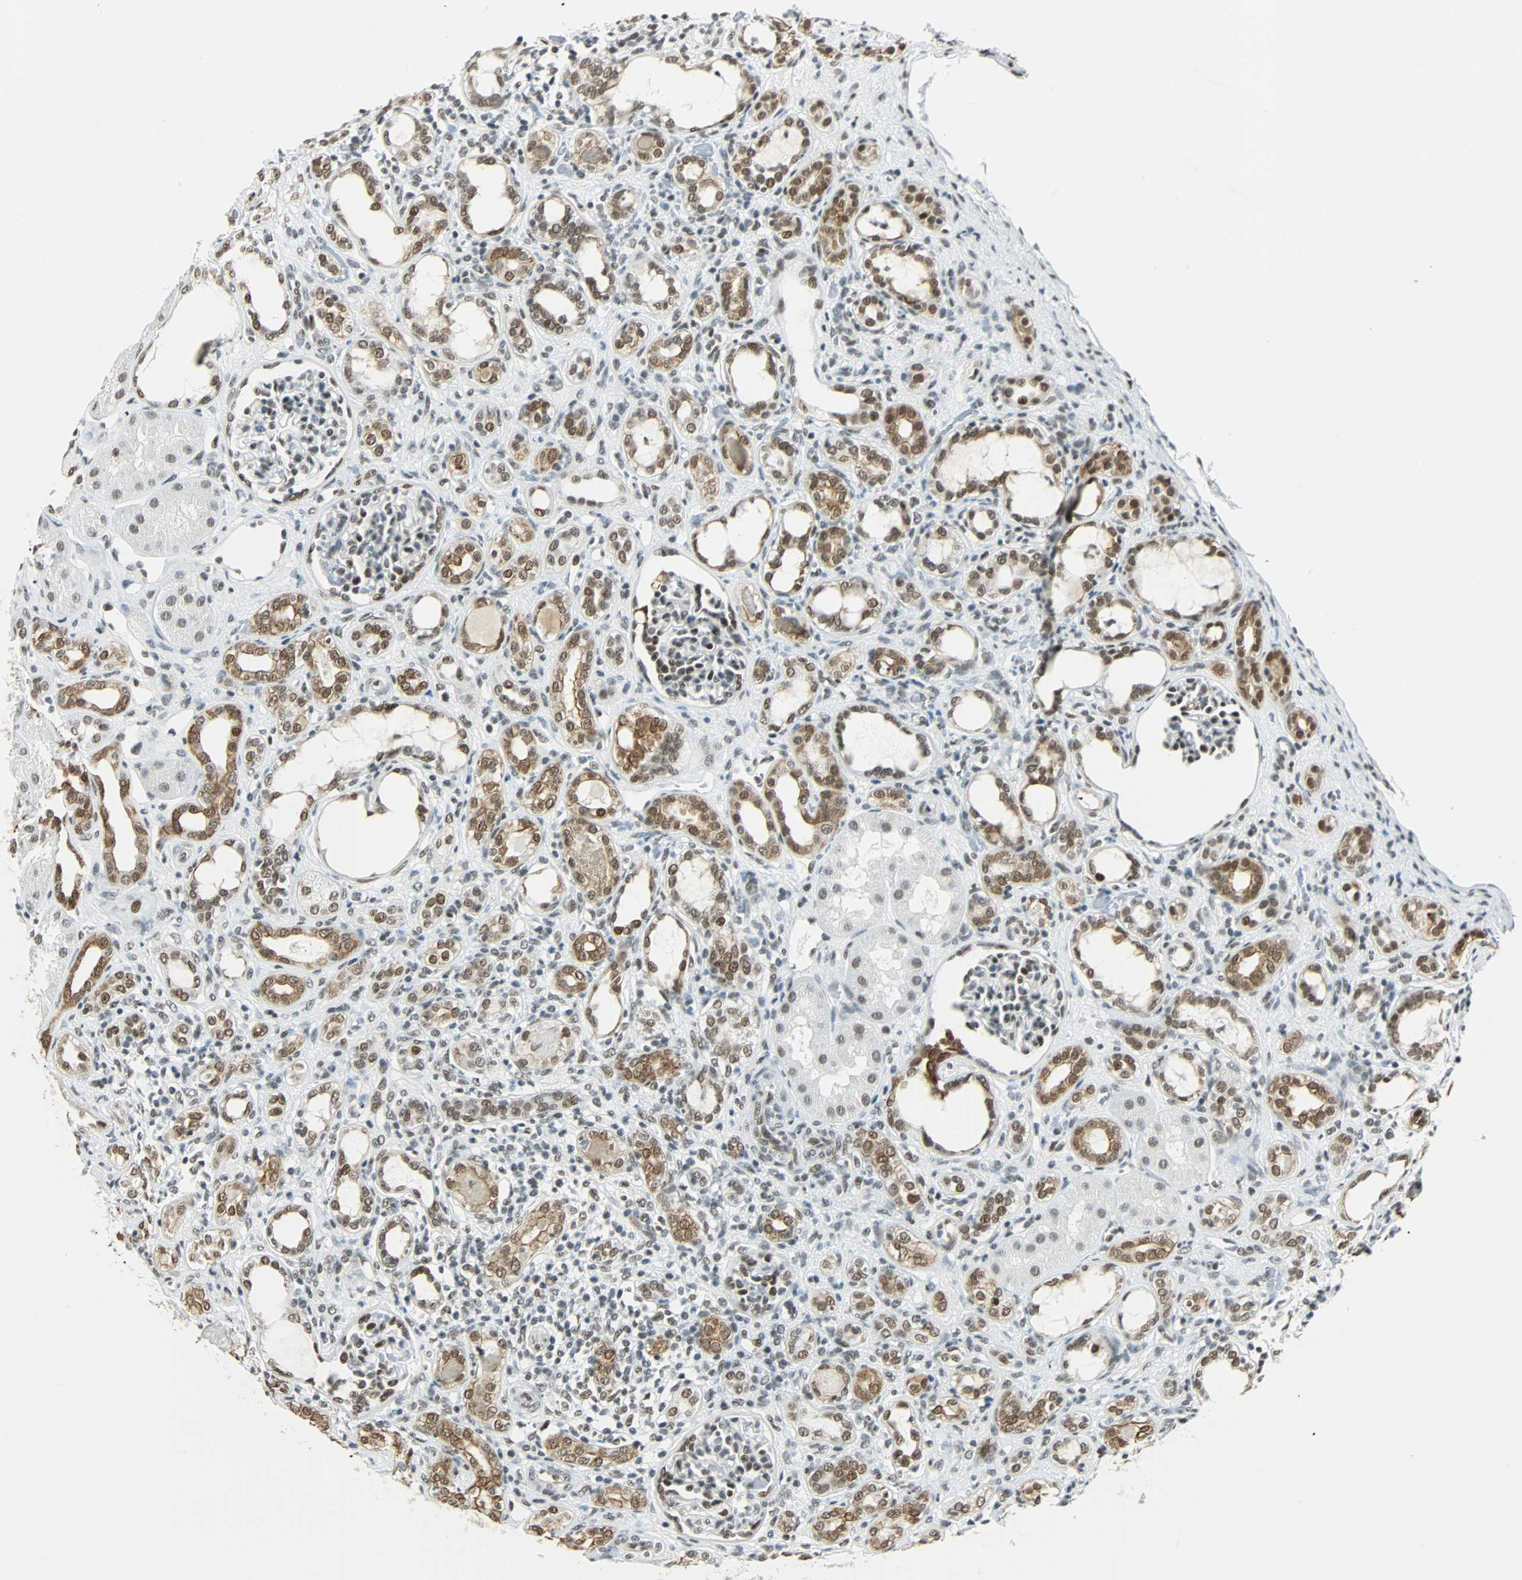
{"staining": {"intensity": "moderate", "quantity": ">75%", "location": "nuclear"}, "tissue": "kidney", "cell_type": "Cells in glomeruli", "image_type": "normal", "snomed": [{"axis": "morphology", "description": "Normal tissue, NOS"}, {"axis": "topography", "description": "Kidney"}], "caption": "The histopathology image reveals immunohistochemical staining of normal kidney. There is moderate nuclear staining is appreciated in about >75% of cells in glomeruli.", "gene": "NELFE", "patient": {"sex": "male", "age": 7}}